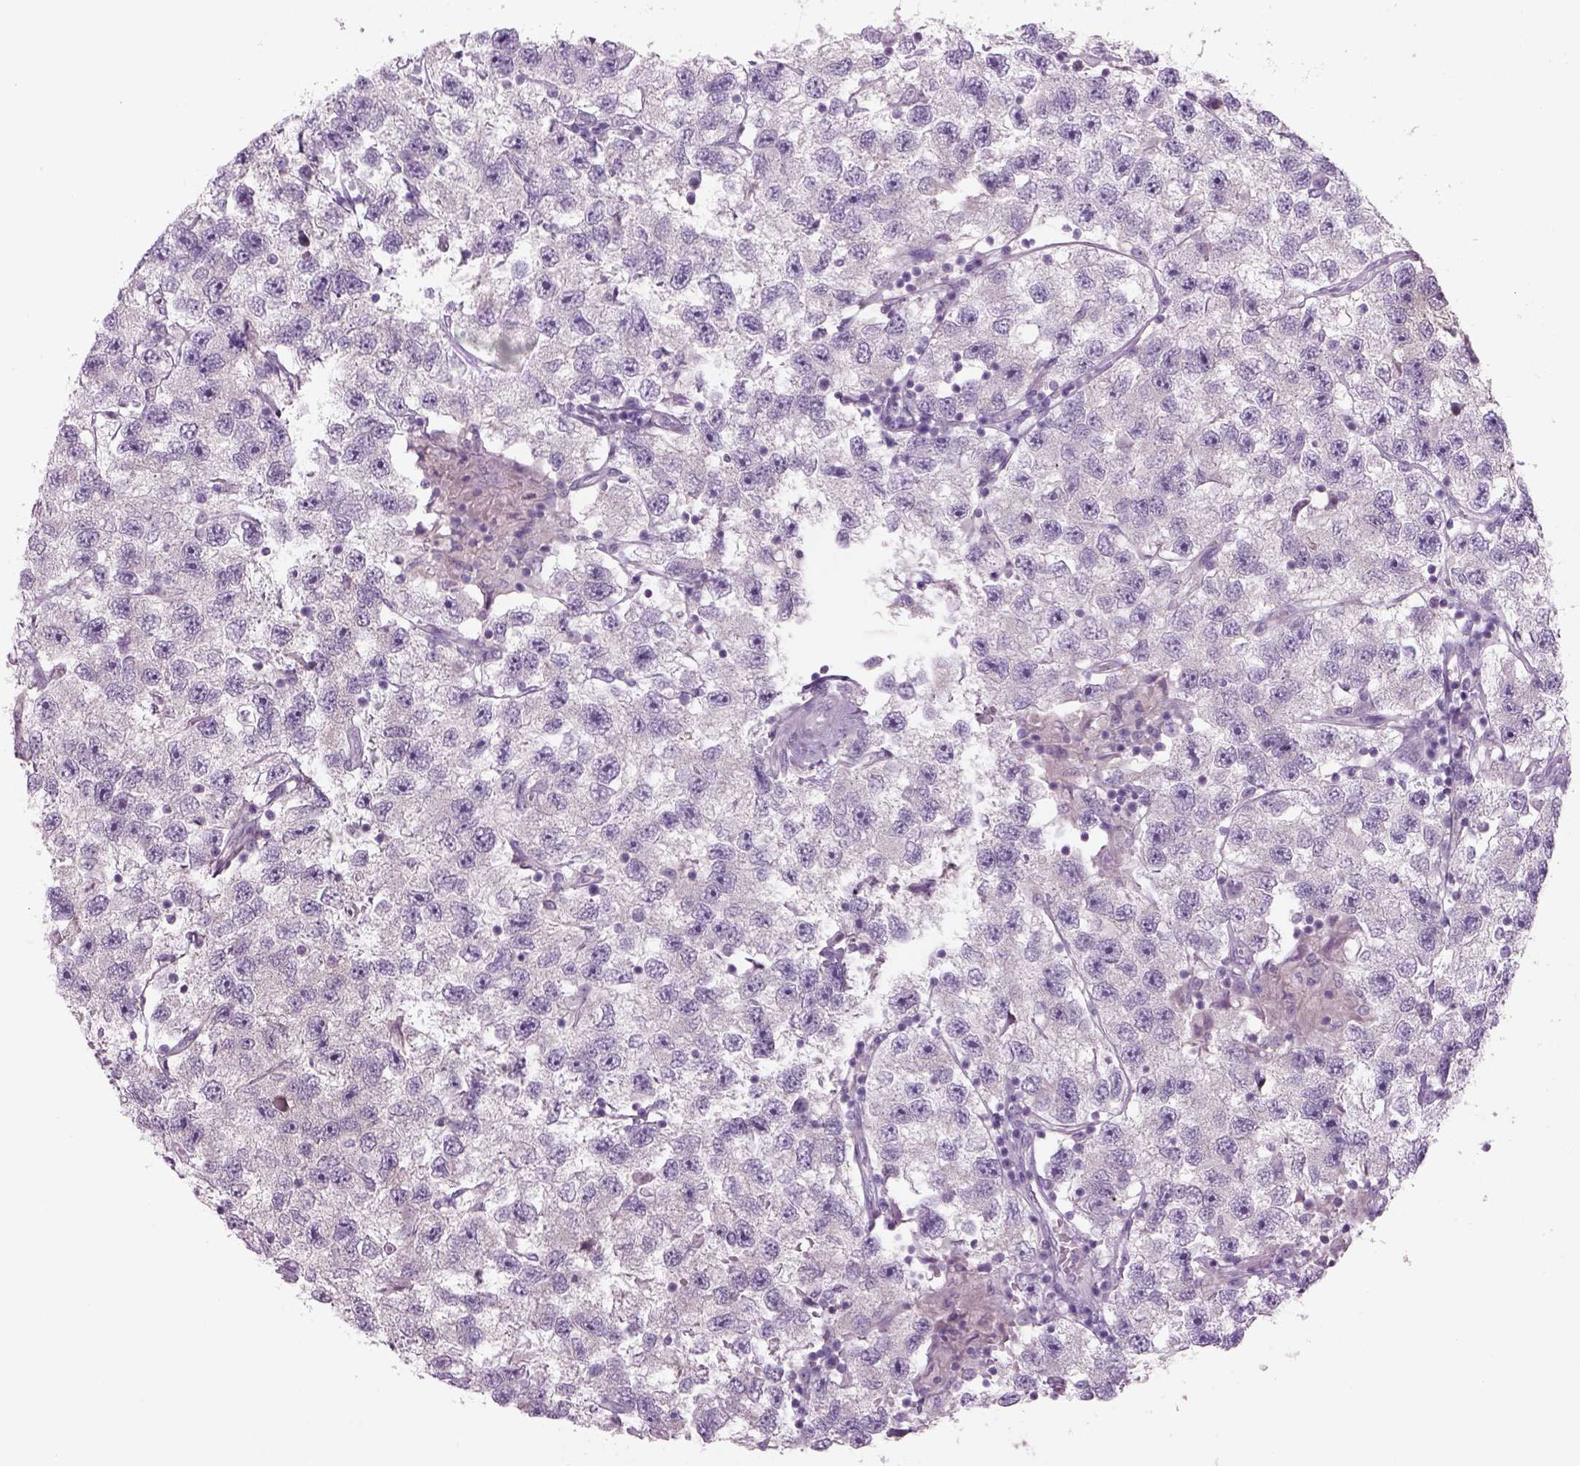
{"staining": {"intensity": "negative", "quantity": "none", "location": "none"}, "tissue": "testis cancer", "cell_type": "Tumor cells", "image_type": "cancer", "snomed": [{"axis": "morphology", "description": "Seminoma, NOS"}, {"axis": "topography", "description": "Testis"}], "caption": "There is no significant positivity in tumor cells of testis seminoma. The staining was performed using DAB to visualize the protein expression in brown, while the nuclei were stained in blue with hematoxylin (Magnification: 20x).", "gene": "MDH1B", "patient": {"sex": "male", "age": 26}}